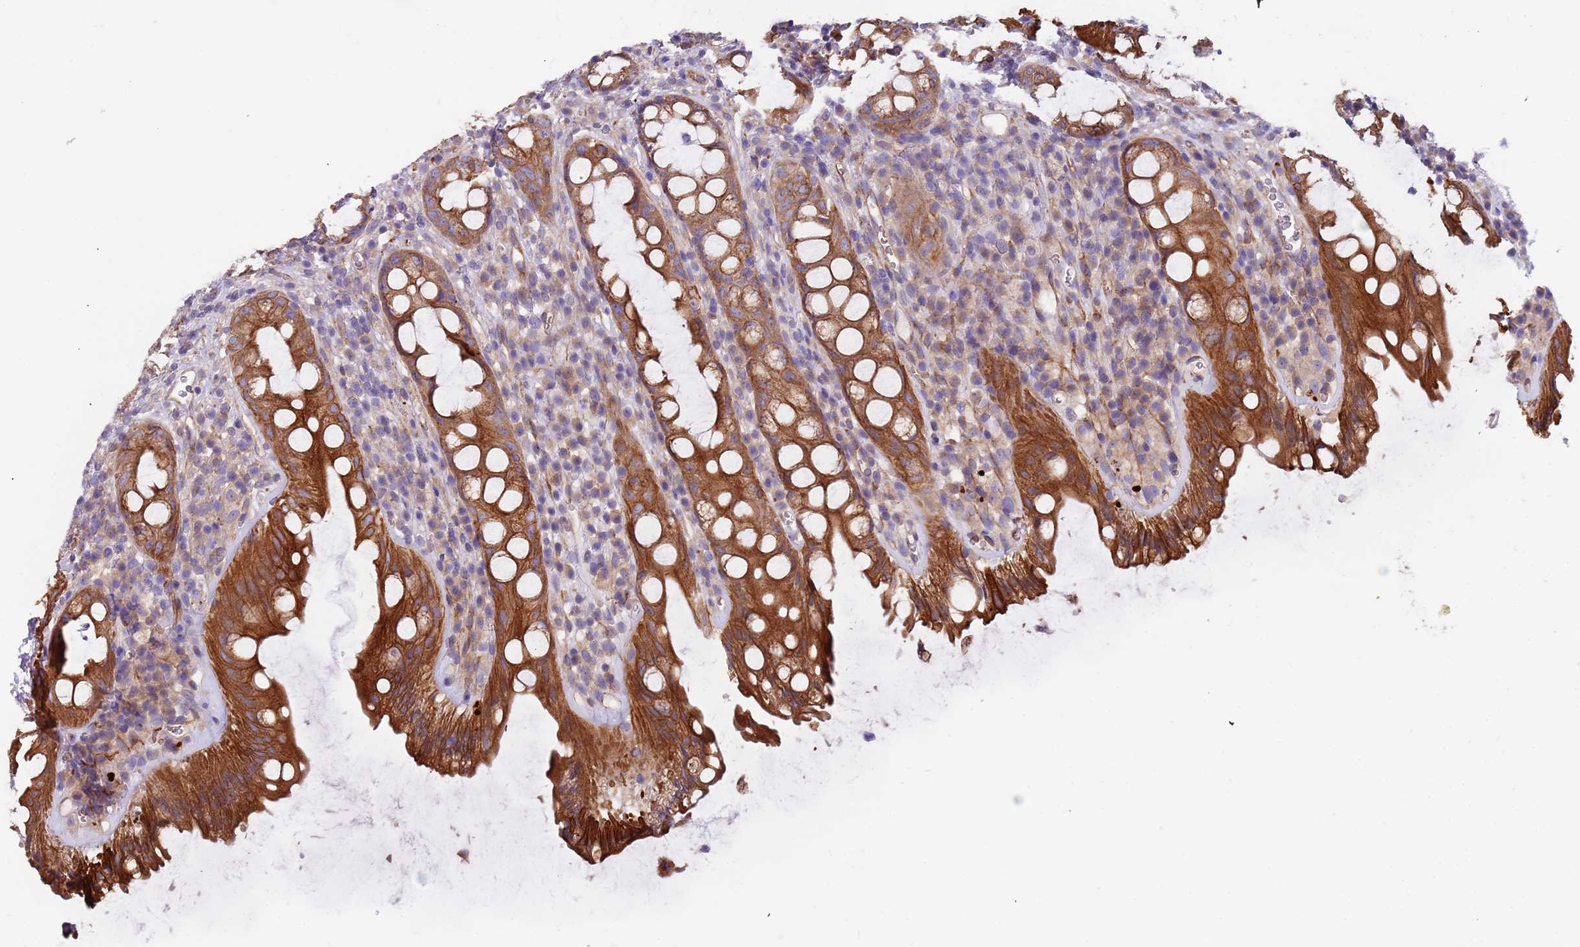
{"staining": {"intensity": "strong", "quantity": ">75%", "location": "cytoplasmic/membranous"}, "tissue": "rectum", "cell_type": "Glandular cells", "image_type": "normal", "snomed": [{"axis": "morphology", "description": "Normal tissue, NOS"}, {"axis": "topography", "description": "Rectum"}], "caption": "Immunohistochemistry micrograph of benign rectum: rectum stained using immunohistochemistry exhibits high levels of strong protein expression localized specifically in the cytoplasmic/membranous of glandular cells, appearing as a cytoplasmic/membranous brown color.", "gene": "LAMB4", "patient": {"sex": "female", "age": 57}}